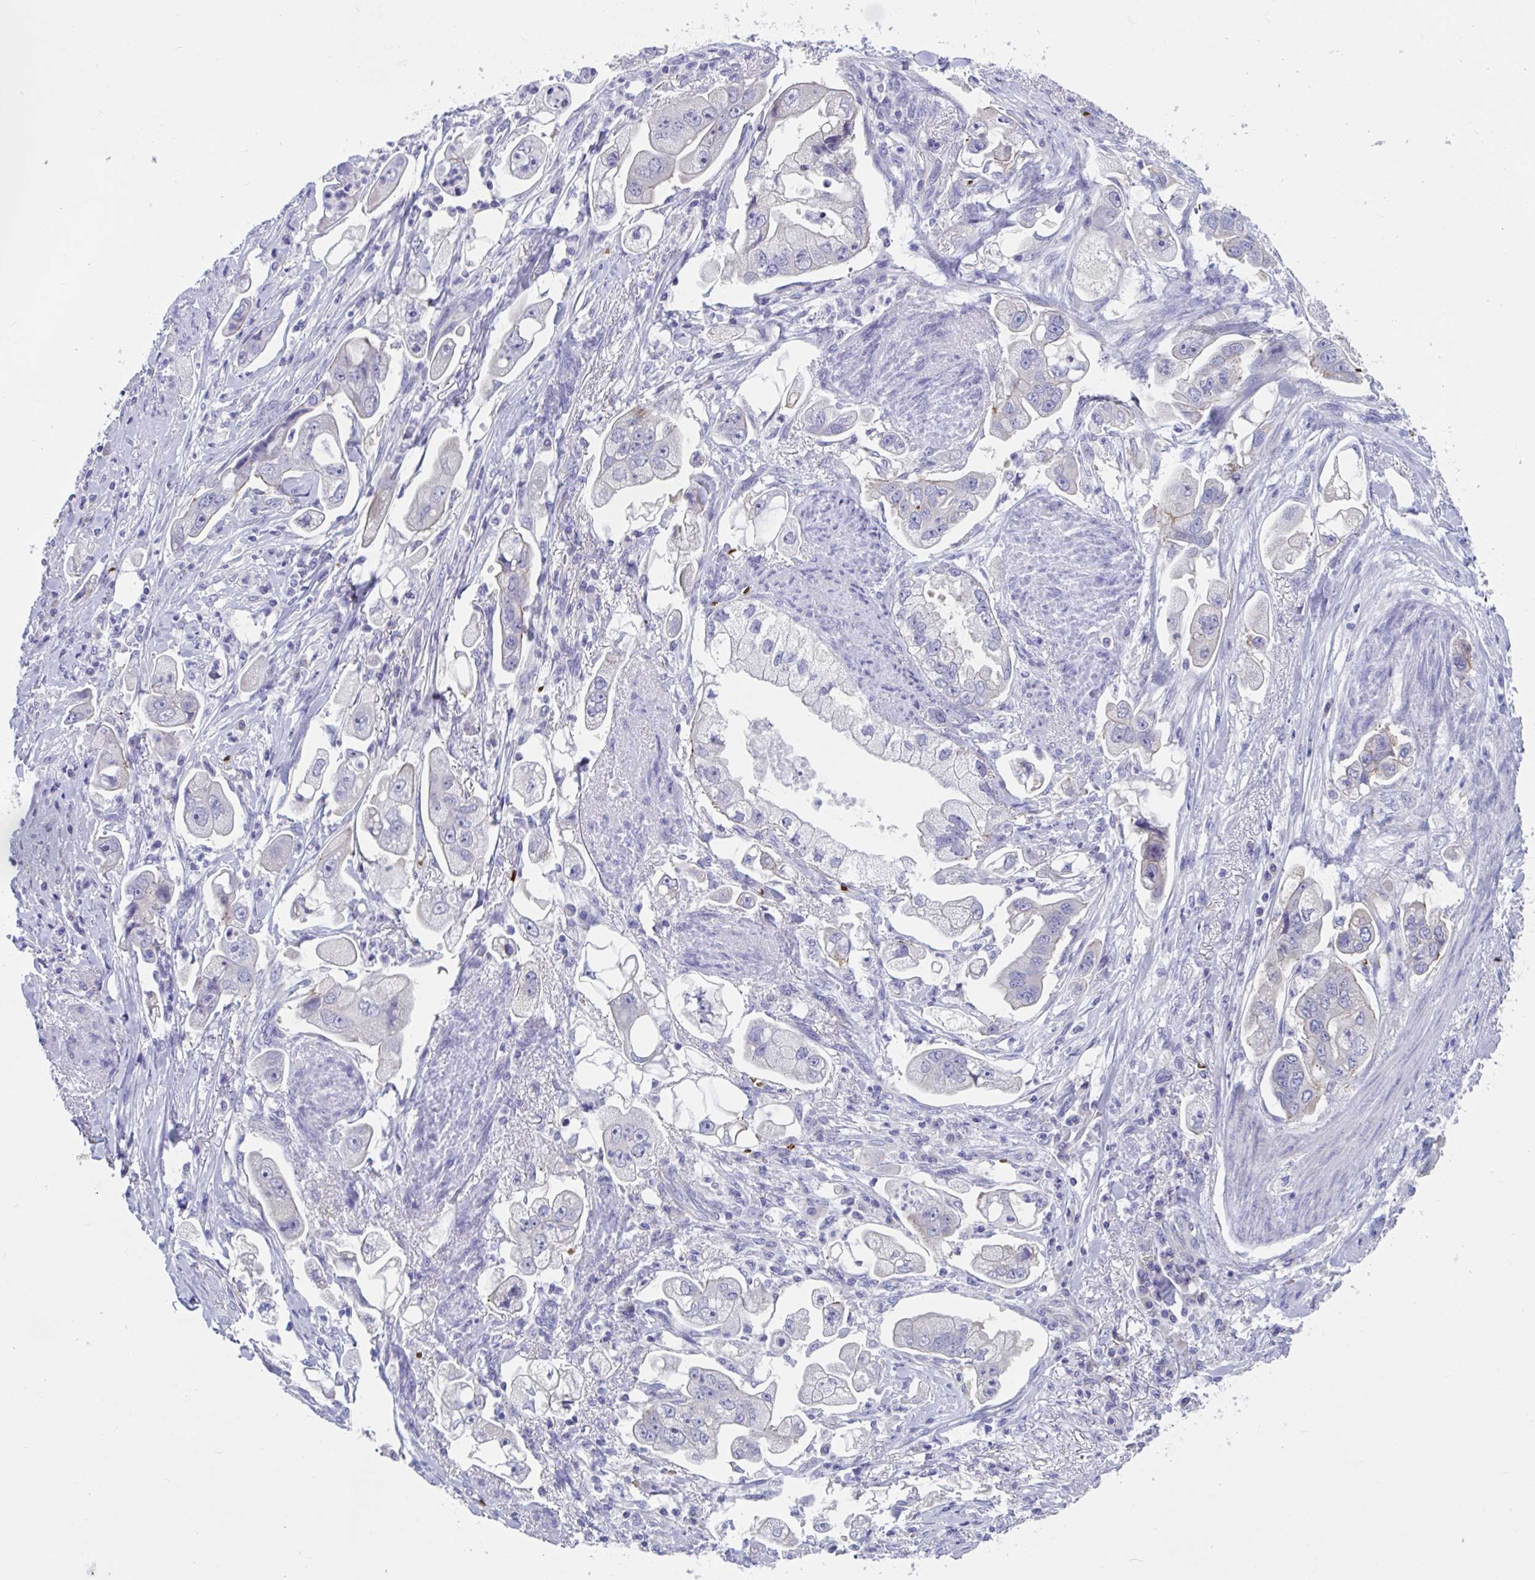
{"staining": {"intensity": "negative", "quantity": "none", "location": "none"}, "tissue": "stomach cancer", "cell_type": "Tumor cells", "image_type": "cancer", "snomed": [{"axis": "morphology", "description": "Adenocarcinoma, NOS"}, {"axis": "topography", "description": "Stomach"}], "caption": "An immunohistochemistry image of adenocarcinoma (stomach) is shown. There is no staining in tumor cells of adenocarcinoma (stomach).", "gene": "TTC30B", "patient": {"sex": "male", "age": 62}}